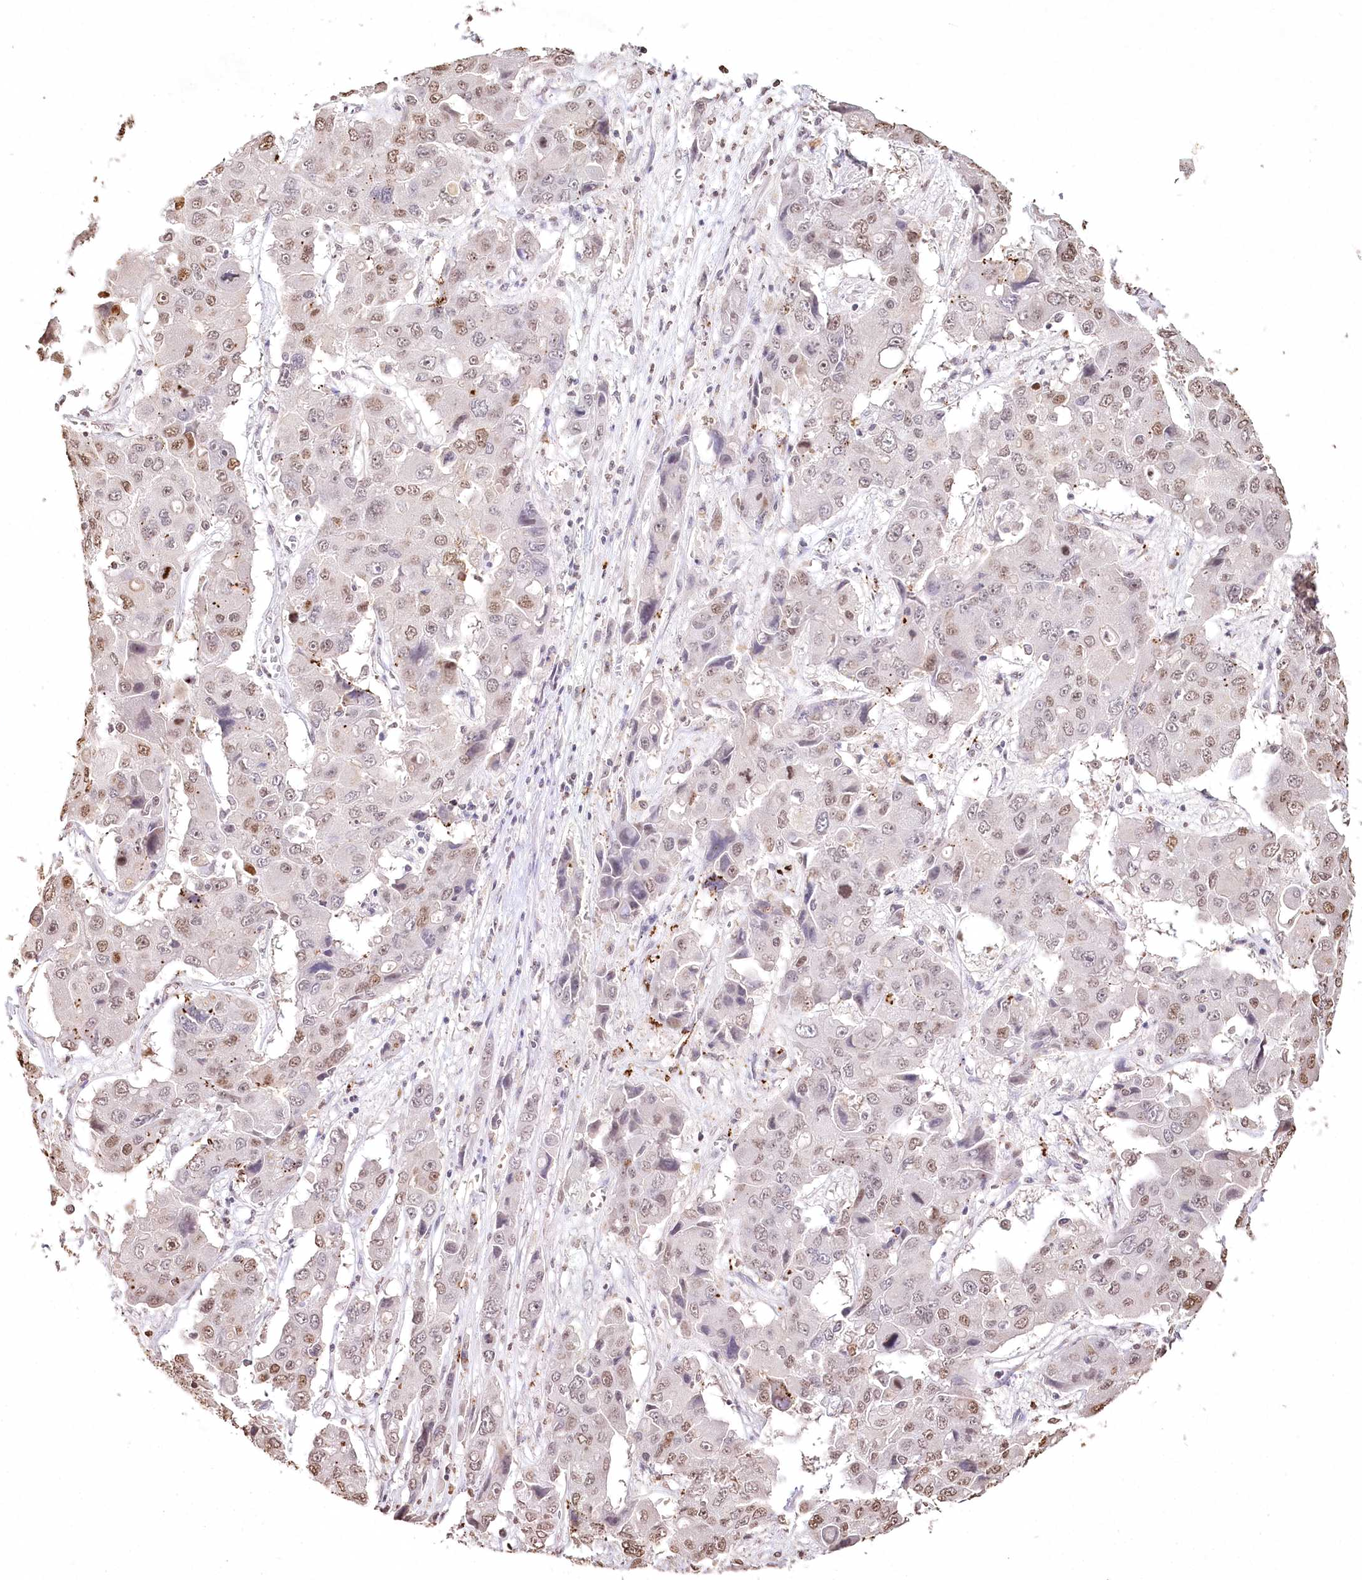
{"staining": {"intensity": "weak", "quantity": "25%-75%", "location": "nuclear"}, "tissue": "liver cancer", "cell_type": "Tumor cells", "image_type": "cancer", "snomed": [{"axis": "morphology", "description": "Cholangiocarcinoma"}, {"axis": "topography", "description": "Liver"}], "caption": "Immunohistochemical staining of liver cholangiocarcinoma exhibits weak nuclear protein staining in about 25%-75% of tumor cells.", "gene": "DMXL1", "patient": {"sex": "male", "age": 67}}